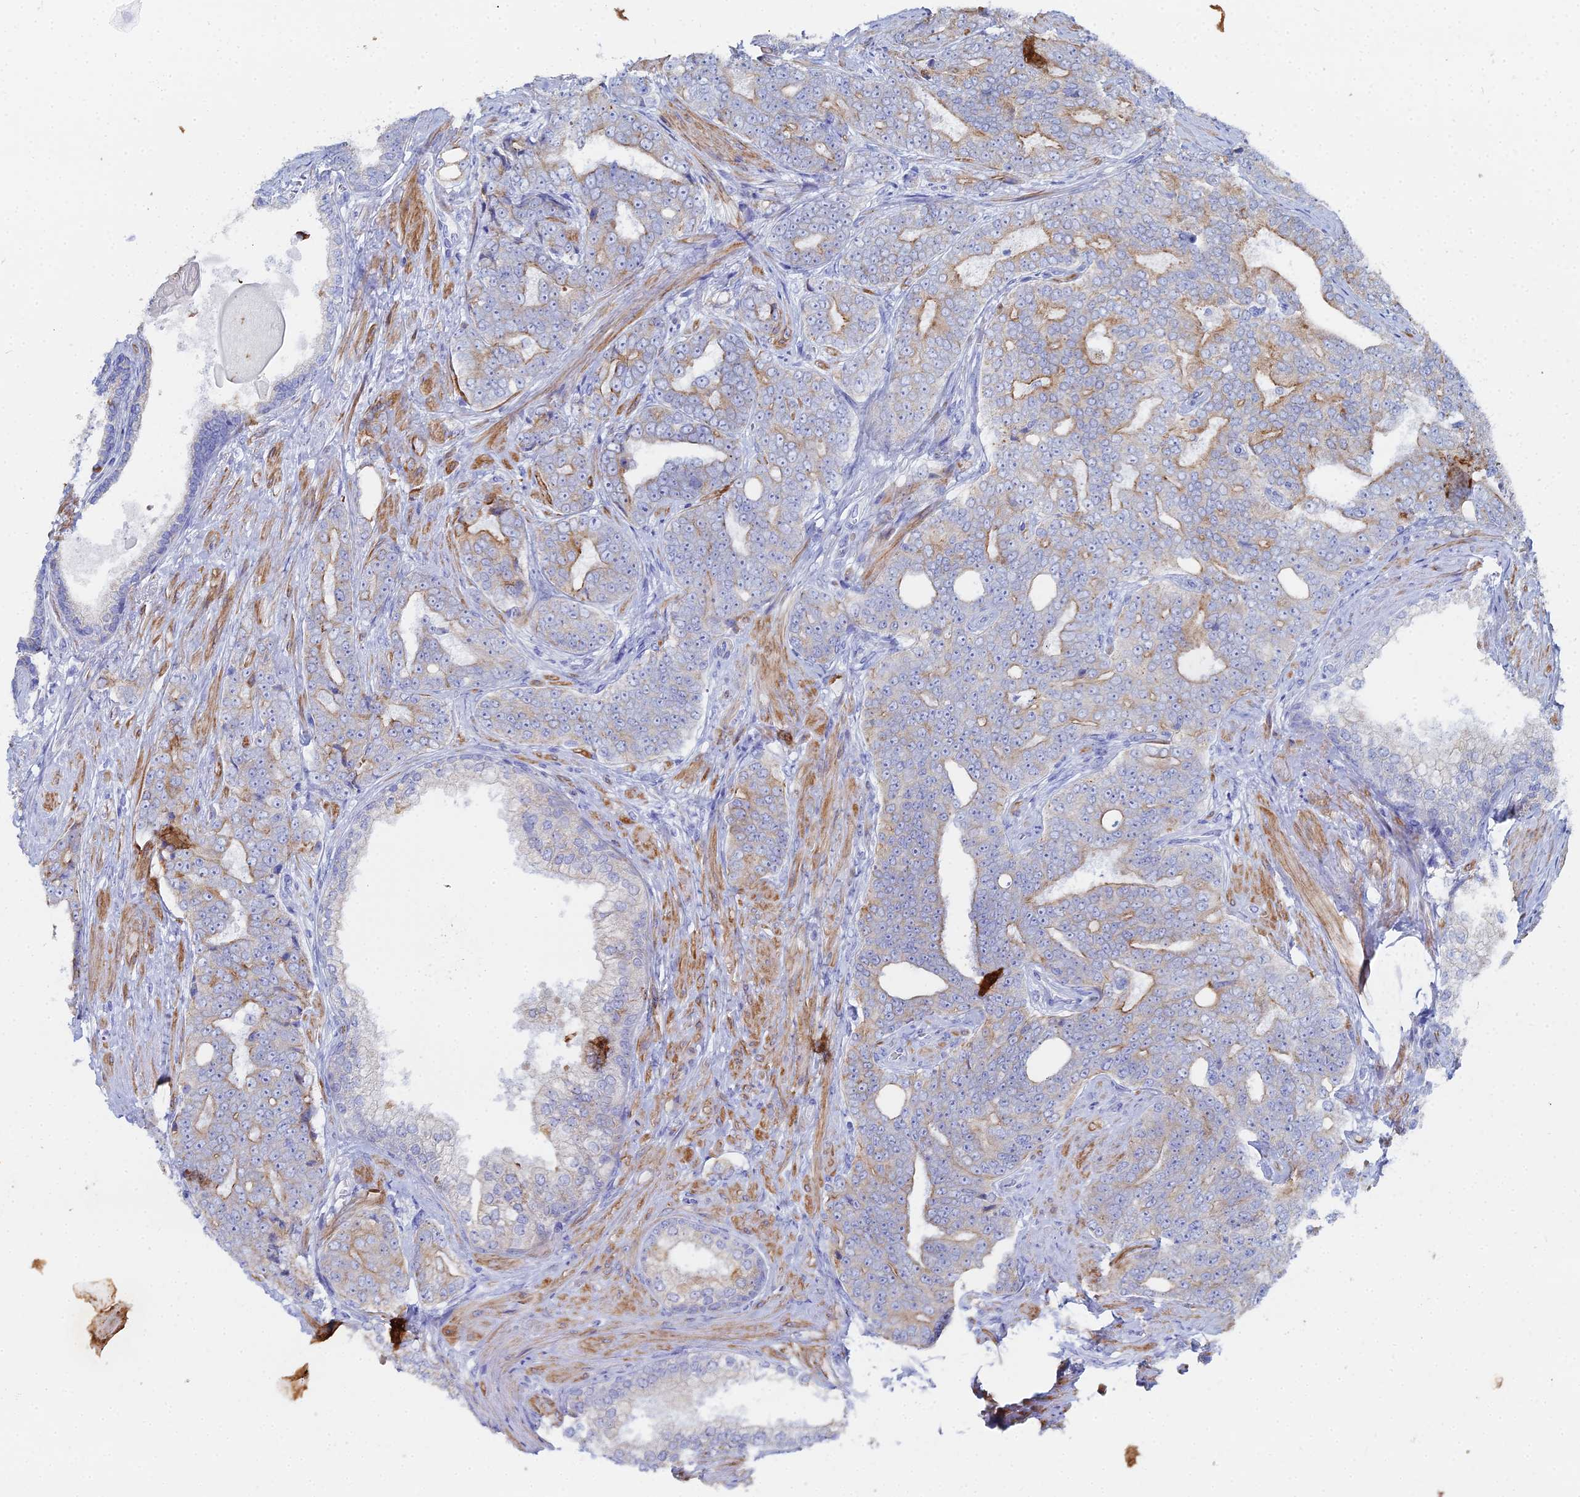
{"staining": {"intensity": "moderate", "quantity": "25%-75%", "location": "cytoplasmic/membranous"}, "tissue": "prostate cancer", "cell_type": "Tumor cells", "image_type": "cancer", "snomed": [{"axis": "morphology", "description": "Adenocarcinoma, High grade"}, {"axis": "topography", "description": "Prostate"}], "caption": "The photomicrograph reveals staining of prostate cancer, revealing moderate cytoplasmic/membranous protein staining (brown color) within tumor cells.", "gene": "DHX34", "patient": {"sex": "male", "age": 67}}